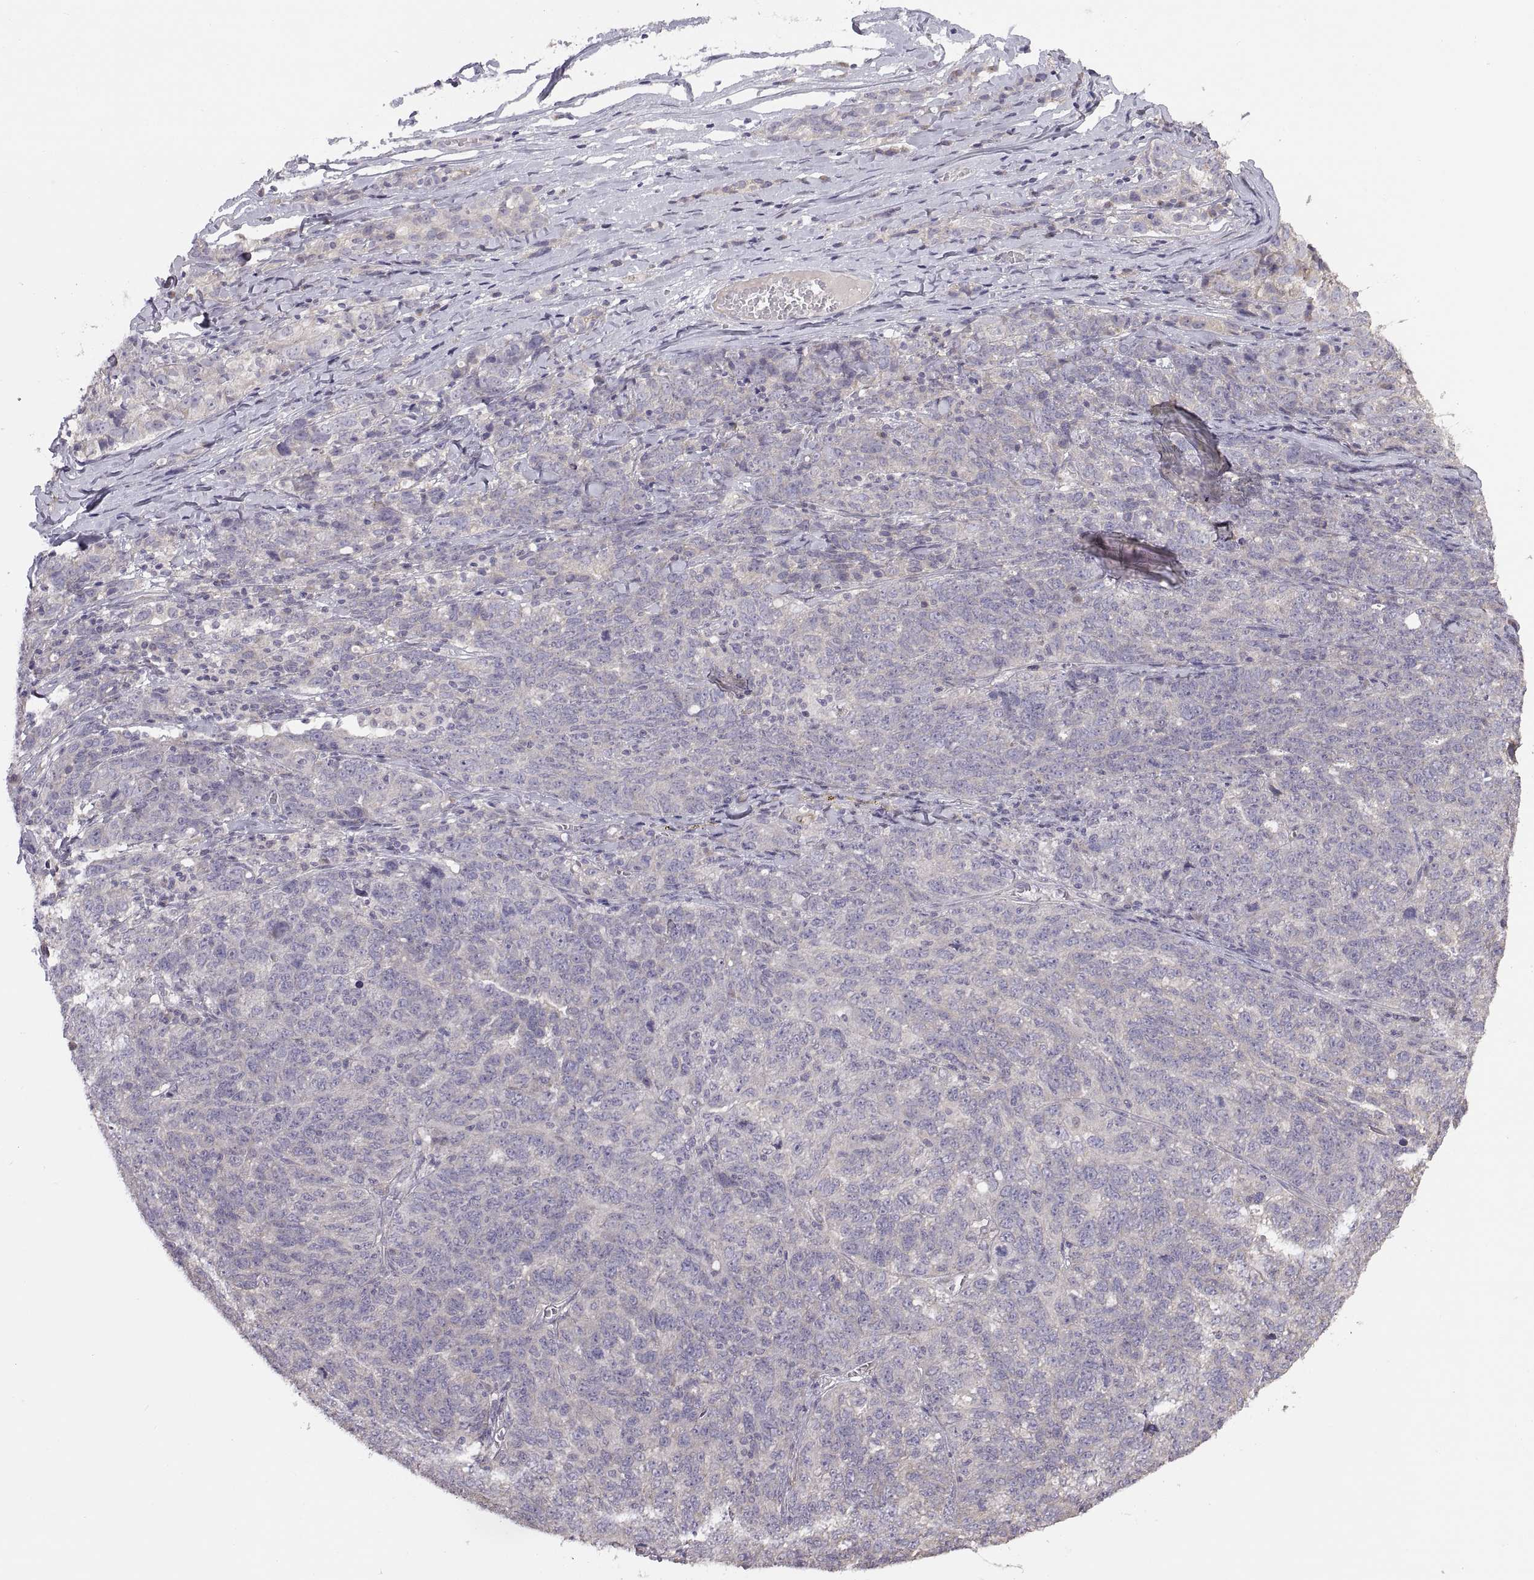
{"staining": {"intensity": "negative", "quantity": "none", "location": "none"}, "tissue": "ovarian cancer", "cell_type": "Tumor cells", "image_type": "cancer", "snomed": [{"axis": "morphology", "description": "Cystadenocarcinoma, serous, NOS"}, {"axis": "topography", "description": "Ovary"}], "caption": "Protein analysis of ovarian serous cystadenocarcinoma exhibits no significant expression in tumor cells.", "gene": "ACSBG2", "patient": {"sex": "female", "age": 71}}